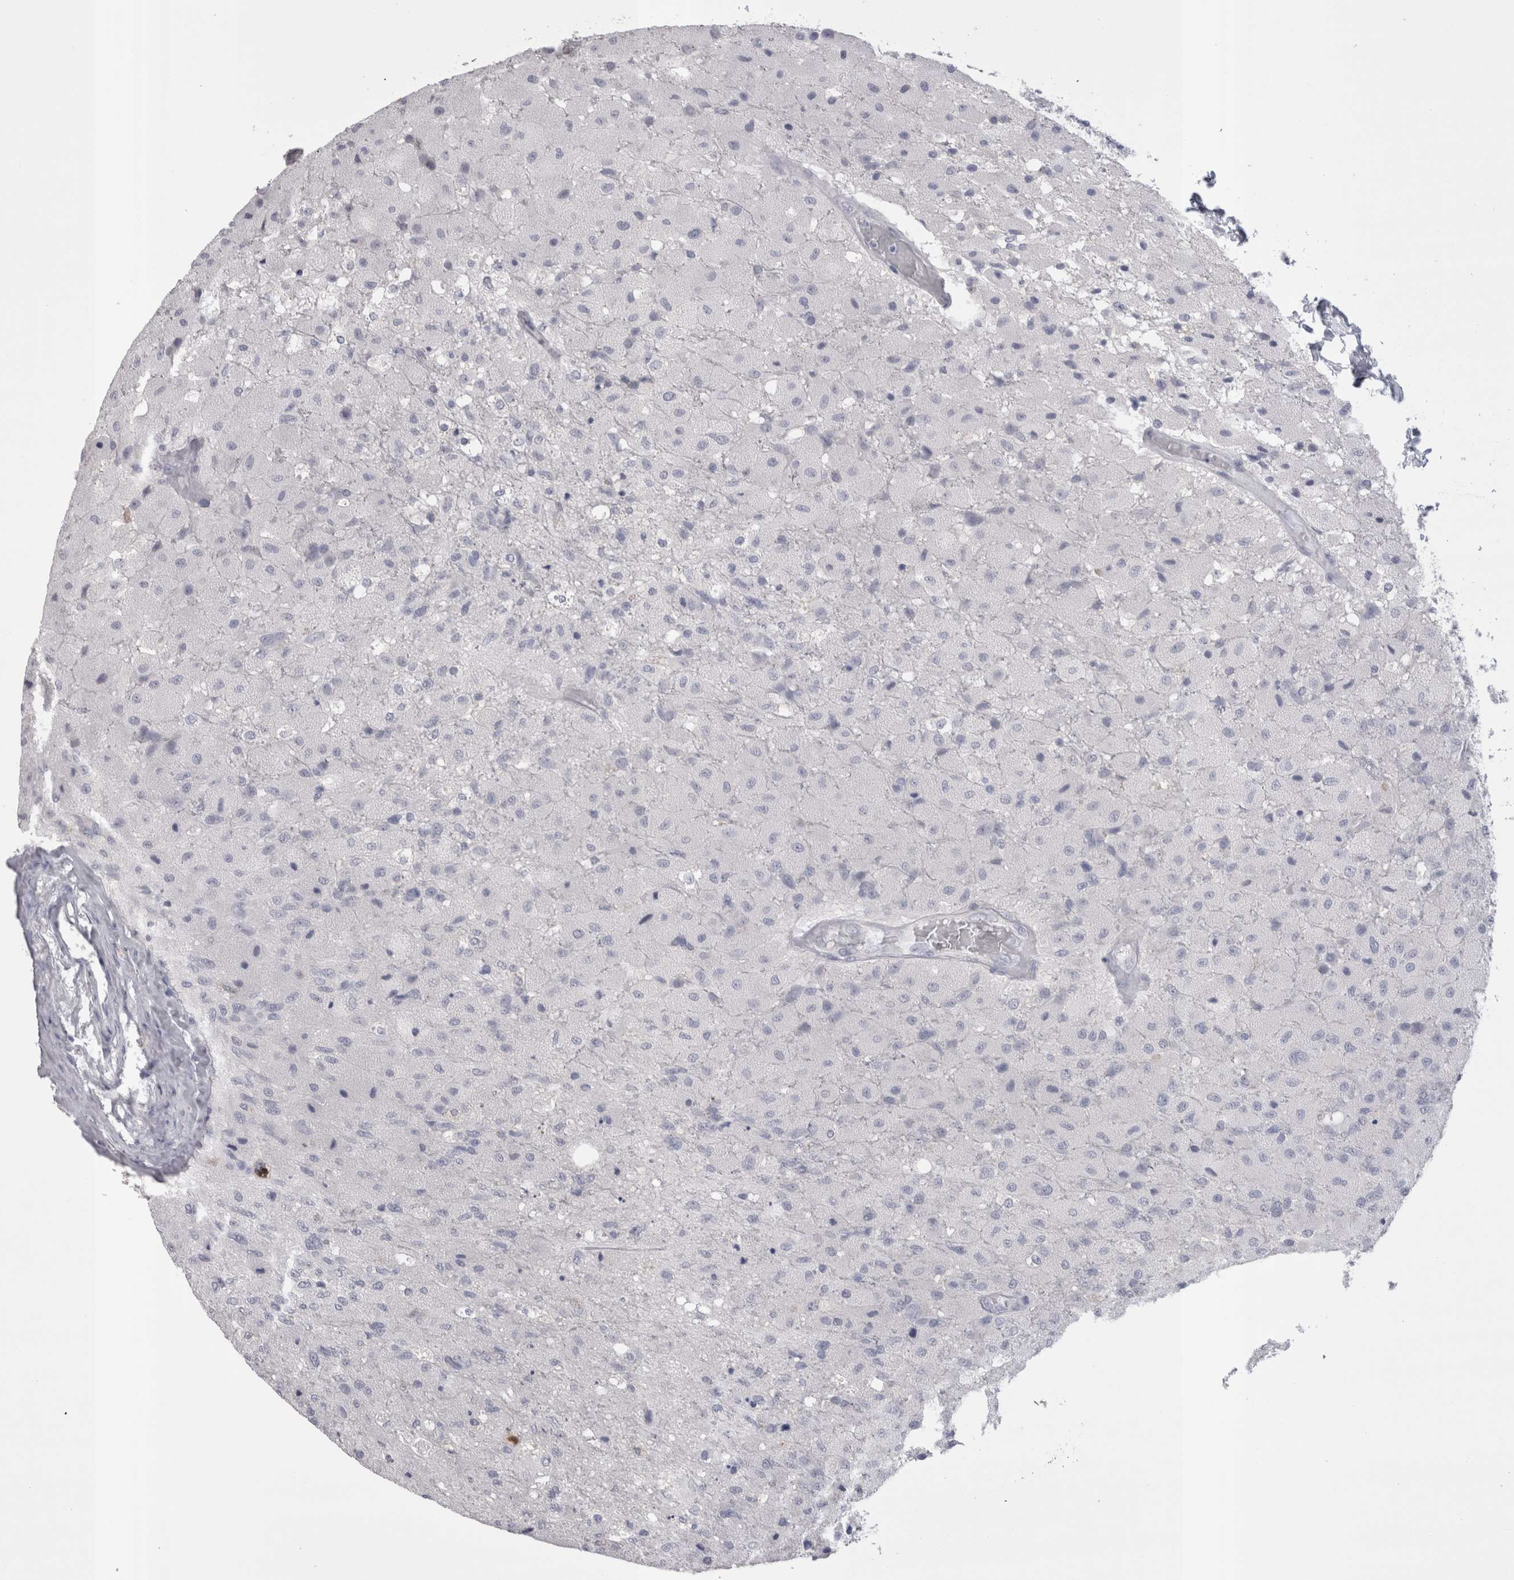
{"staining": {"intensity": "negative", "quantity": "none", "location": "none"}, "tissue": "glioma", "cell_type": "Tumor cells", "image_type": "cancer", "snomed": [{"axis": "morphology", "description": "Normal tissue, NOS"}, {"axis": "morphology", "description": "Glioma, malignant, High grade"}, {"axis": "topography", "description": "Cerebral cortex"}], "caption": "This is an immunohistochemistry image of human glioma. There is no staining in tumor cells.", "gene": "SUCNR1", "patient": {"sex": "male", "age": 77}}